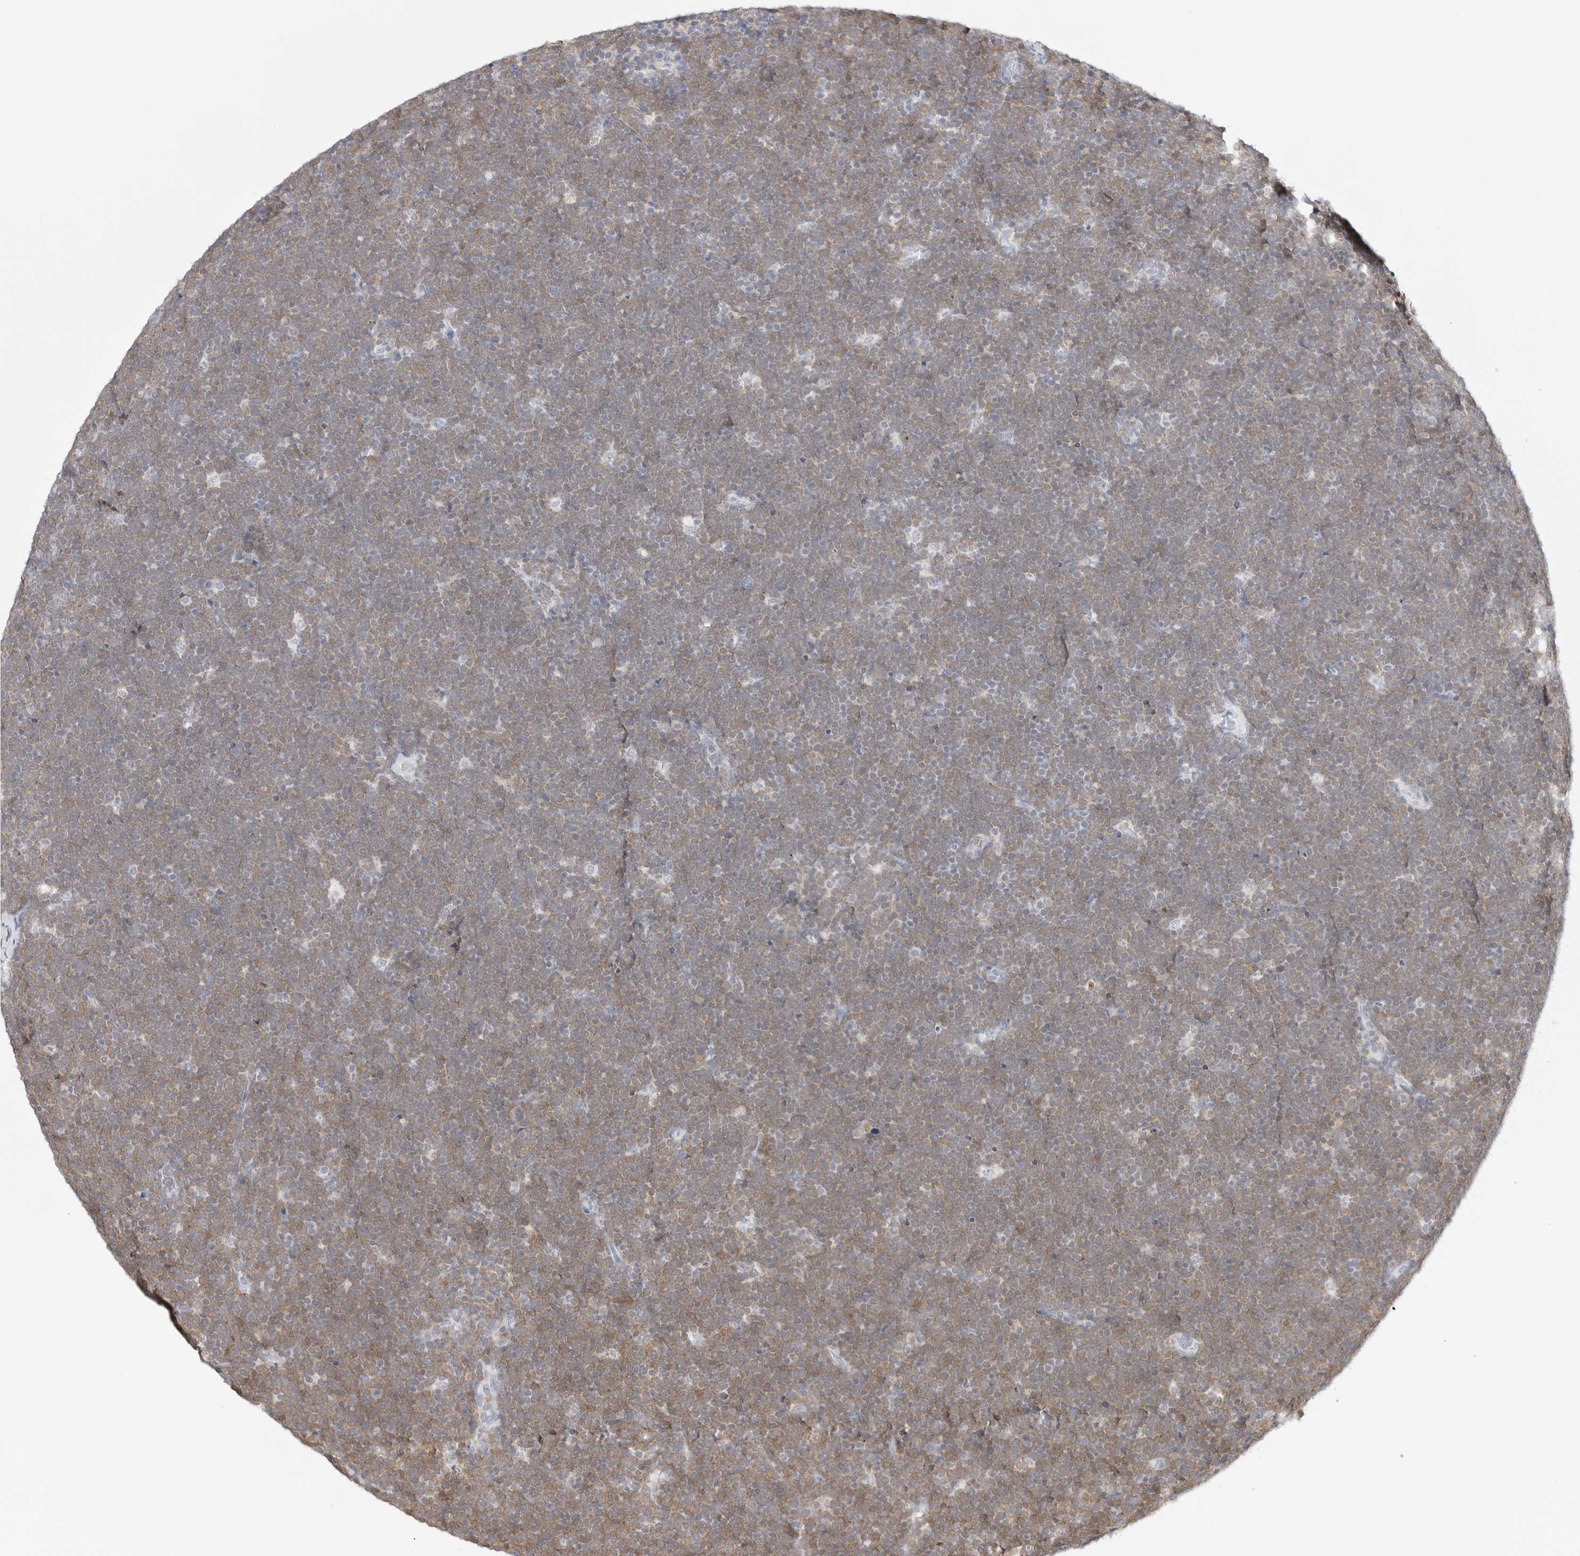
{"staining": {"intensity": "weak", "quantity": "<25%", "location": "cytoplasmic/membranous"}, "tissue": "lymphoma", "cell_type": "Tumor cells", "image_type": "cancer", "snomed": [{"axis": "morphology", "description": "Malignant lymphoma, non-Hodgkin's type, High grade"}, {"axis": "topography", "description": "Lymph node"}], "caption": "Immunohistochemistry of malignant lymphoma, non-Hodgkin's type (high-grade) exhibits no staining in tumor cells.", "gene": "SLC9A3R1", "patient": {"sex": "male", "age": 13}}